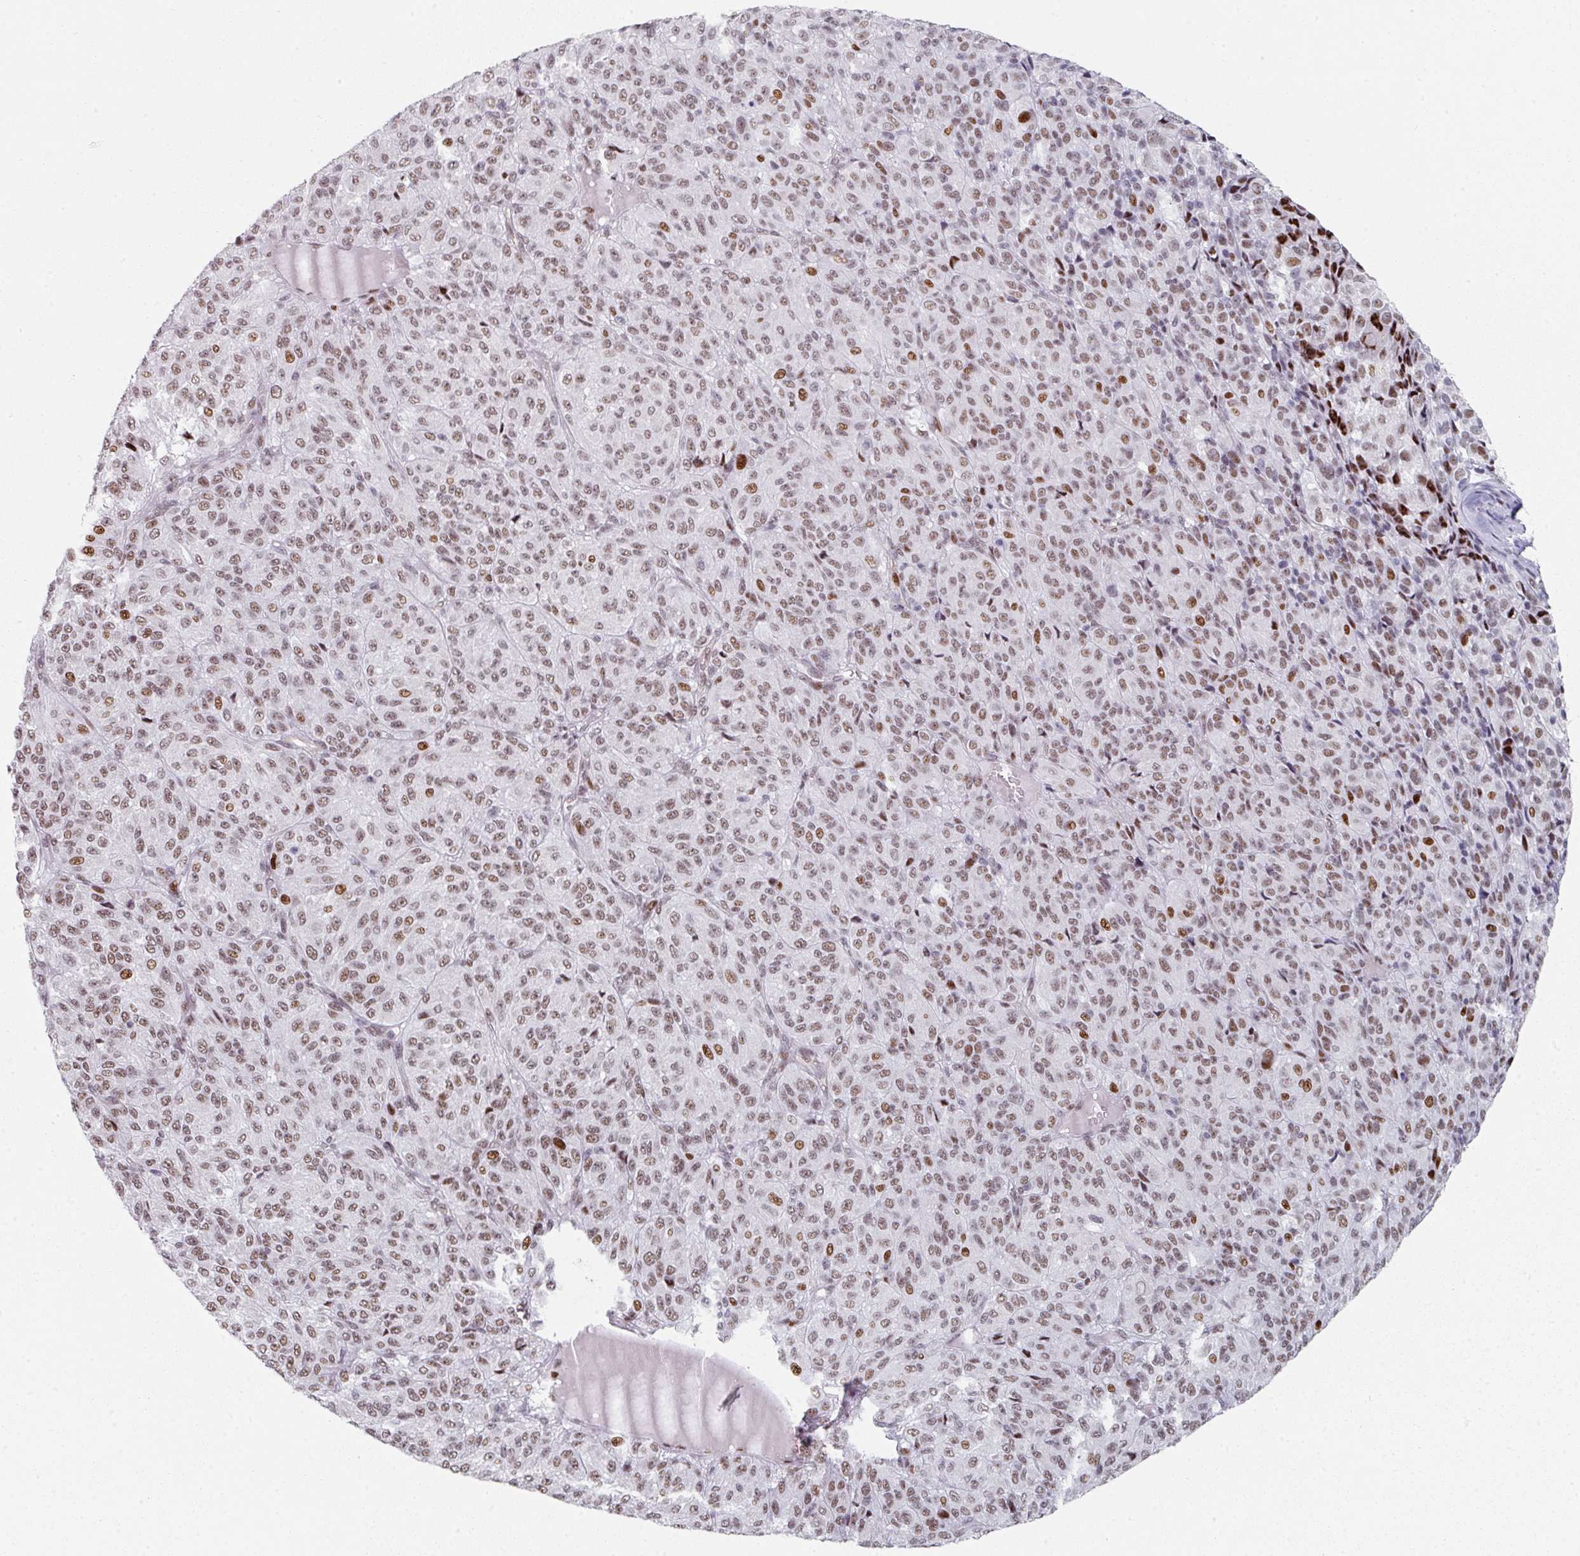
{"staining": {"intensity": "moderate", "quantity": ">75%", "location": "nuclear"}, "tissue": "melanoma", "cell_type": "Tumor cells", "image_type": "cancer", "snomed": [{"axis": "morphology", "description": "Malignant melanoma, Metastatic site"}, {"axis": "topography", "description": "Brain"}], "caption": "Malignant melanoma (metastatic site) was stained to show a protein in brown. There is medium levels of moderate nuclear expression in approximately >75% of tumor cells. (brown staining indicates protein expression, while blue staining denotes nuclei).", "gene": "SF3B5", "patient": {"sex": "female", "age": 56}}